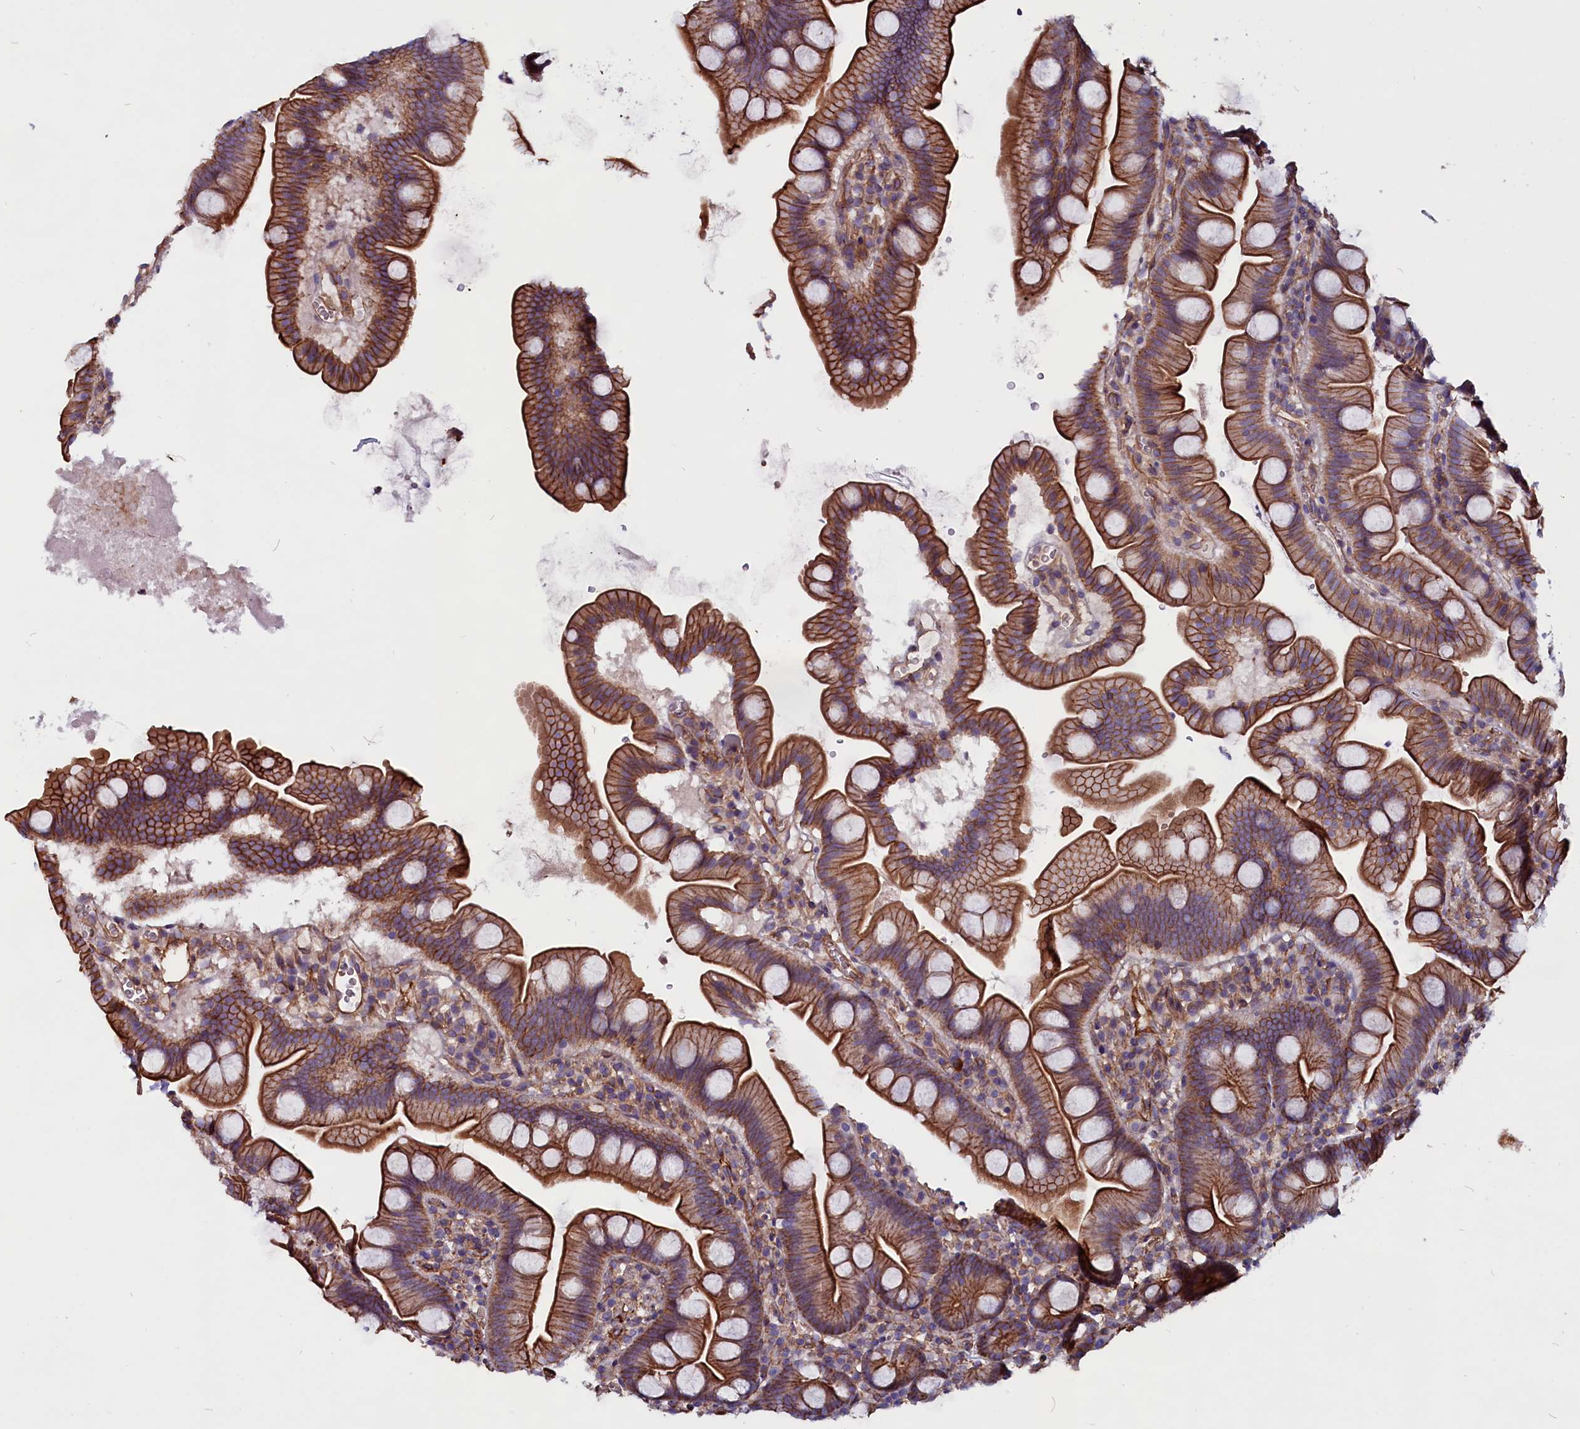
{"staining": {"intensity": "strong", "quantity": ">75%", "location": "cytoplasmic/membranous"}, "tissue": "small intestine", "cell_type": "Glandular cells", "image_type": "normal", "snomed": [{"axis": "morphology", "description": "Normal tissue, NOS"}, {"axis": "topography", "description": "Small intestine"}], "caption": "This micrograph exhibits normal small intestine stained with immunohistochemistry to label a protein in brown. The cytoplasmic/membranous of glandular cells show strong positivity for the protein. Nuclei are counter-stained blue.", "gene": "ZNF749", "patient": {"sex": "female", "age": 68}}